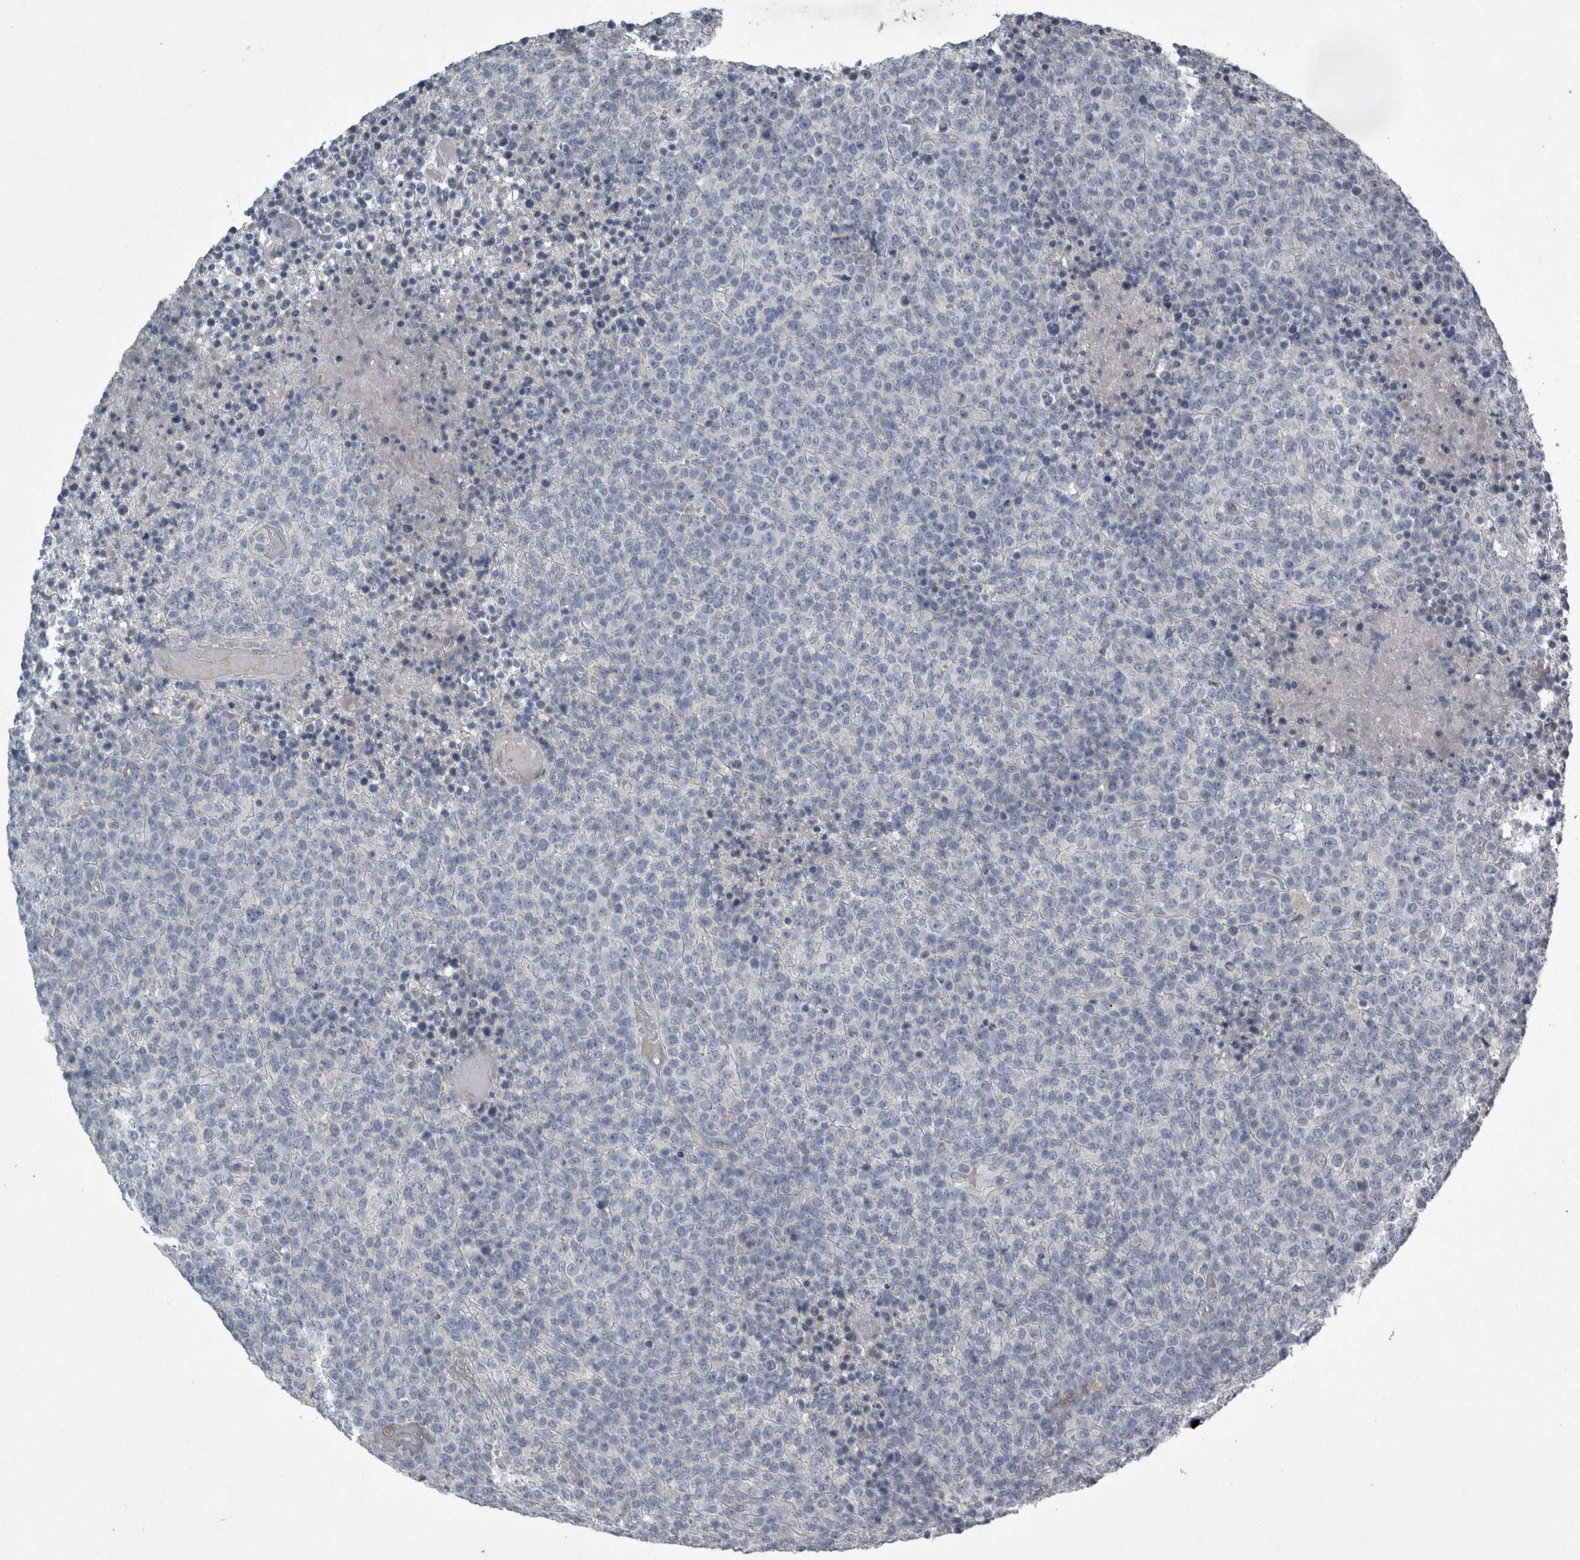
{"staining": {"intensity": "negative", "quantity": "none", "location": "none"}, "tissue": "lymphoma", "cell_type": "Tumor cells", "image_type": "cancer", "snomed": [{"axis": "morphology", "description": "Malignant lymphoma, non-Hodgkin's type, High grade"}, {"axis": "topography", "description": "Lymph node"}], "caption": "DAB immunohistochemical staining of lymphoma shows no significant staining in tumor cells.", "gene": "PDX1", "patient": {"sex": "male", "age": 13}}